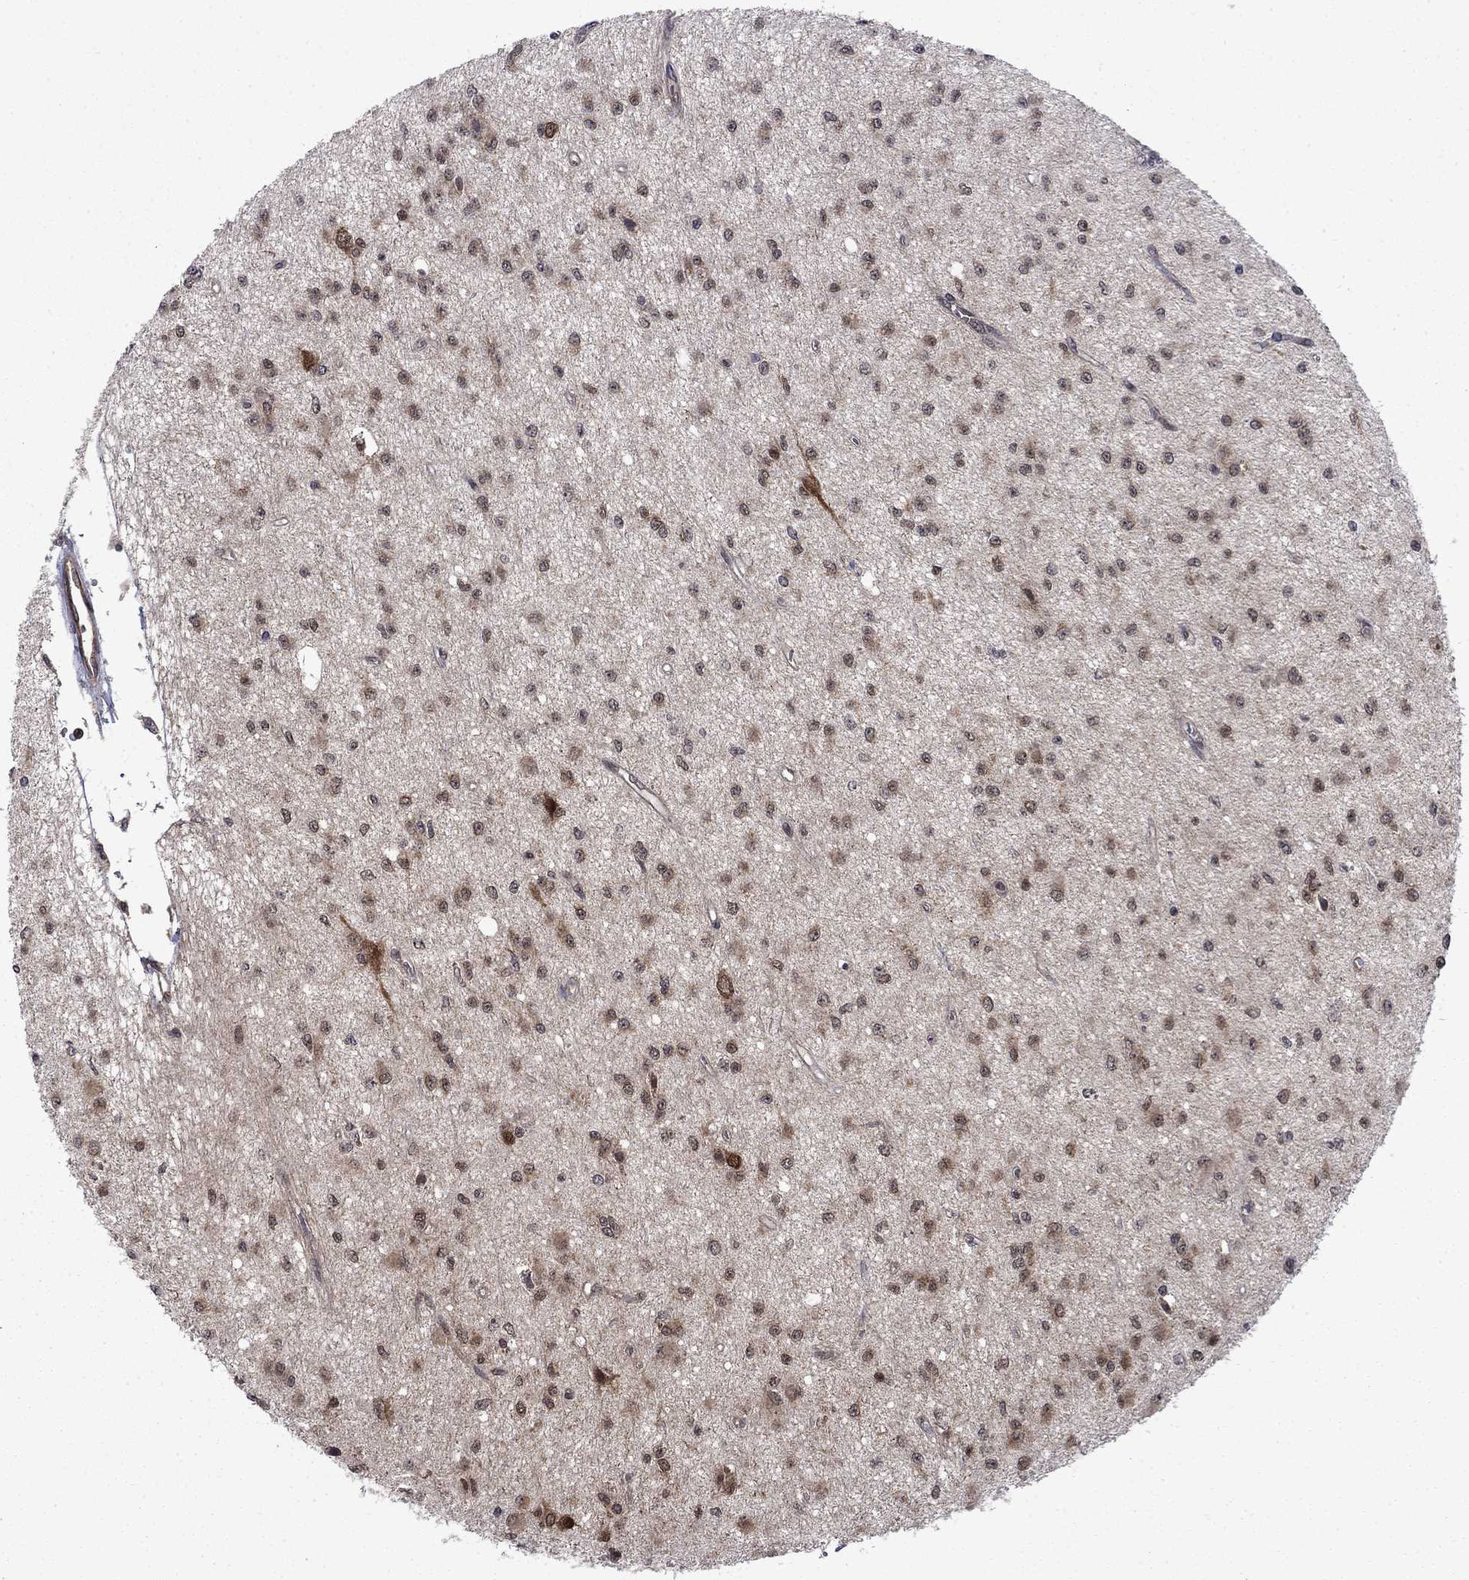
{"staining": {"intensity": "strong", "quantity": "25%-75%", "location": "nuclear"}, "tissue": "glioma", "cell_type": "Tumor cells", "image_type": "cancer", "snomed": [{"axis": "morphology", "description": "Glioma, malignant, Low grade"}, {"axis": "topography", "description": "Brain"}], "caption": "Low-grade glioma (malignant) stained with a protein marker exhibits strong staining in tumor cells.", "gene": "DNAJA1", "patient": {"sex": "female", "age": 45}}